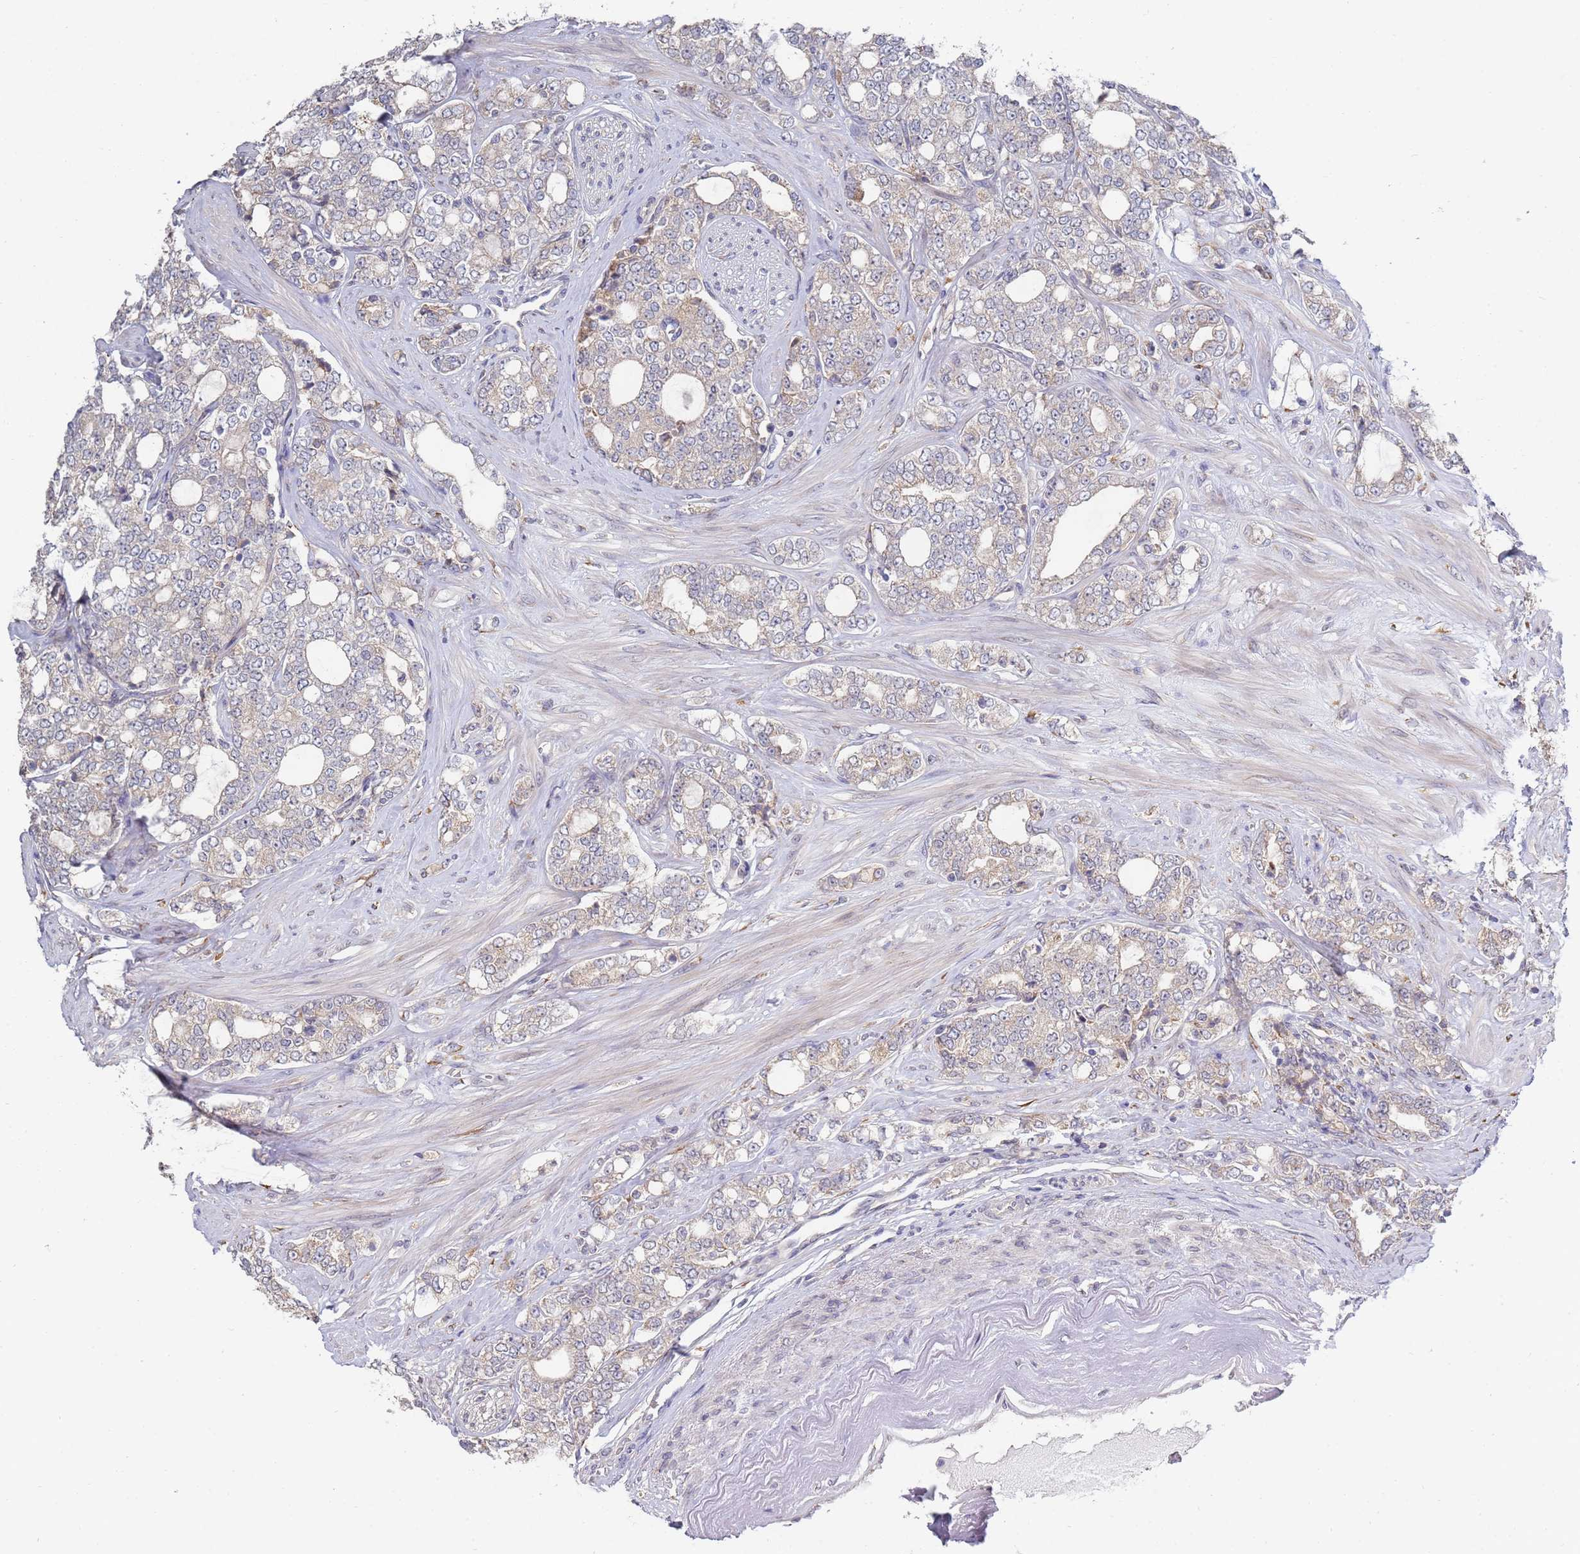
{"staining": {"intensity": "negative", "quantity": "none", "location": "none"}, "tissue": "prostate cancer", "cell_type": "Tumor cells", "image_type": "cancer", "snomed": [{"axis": "morphology", "description": "Adenocarcinoma, High grade"}, {"axis": "topography", "description": "Prostate"}], "caption": "Human adenocarcinoma (high-grade) (prostate) stained for a protein using immunohistochemistry reveals no expression in tumor cells.", "gene": "VRK2", "patient": {"sex": "male", "age": 64}}